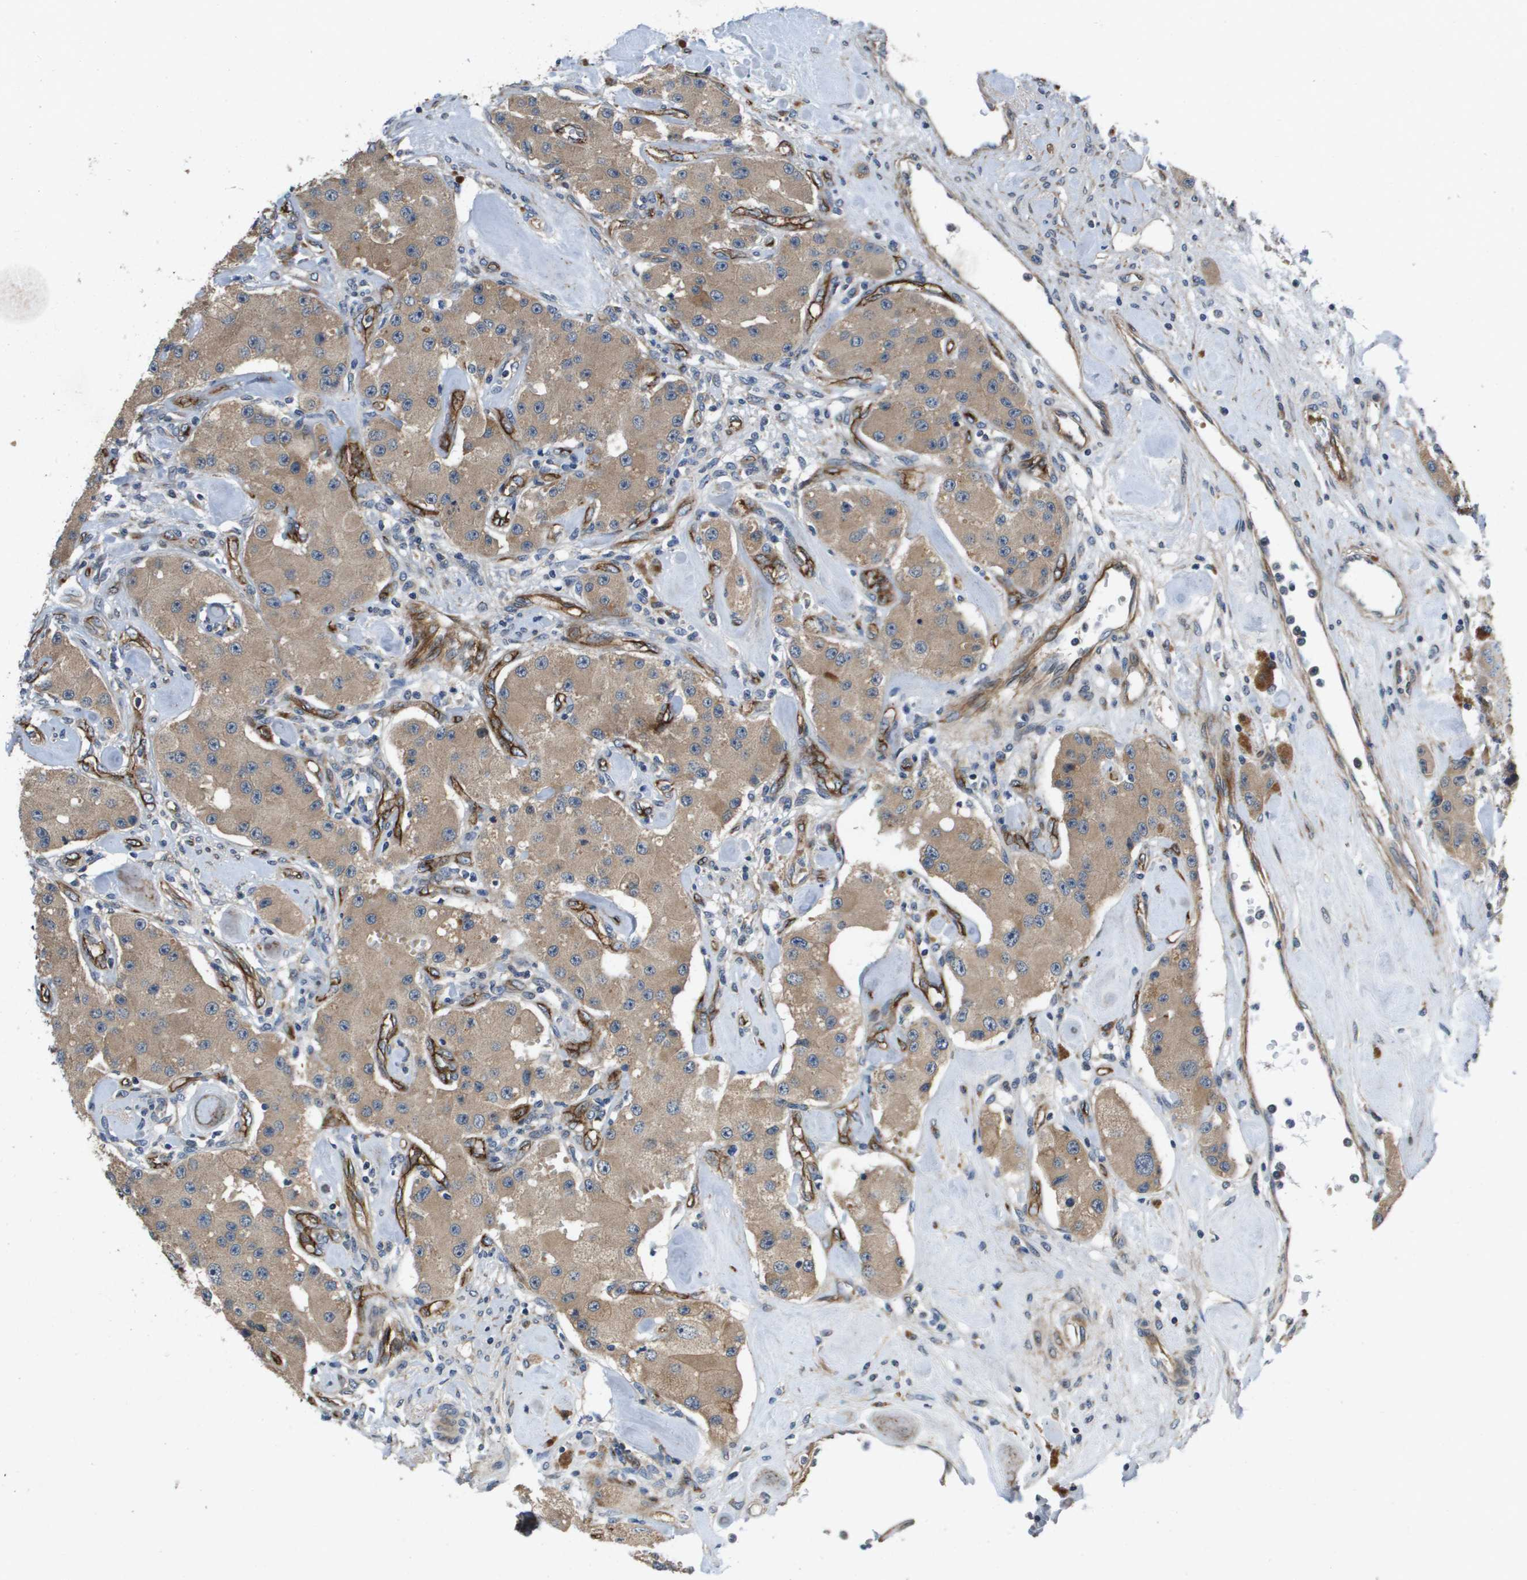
{"staining": {"intensity": "weak", "quantity": ">75%", "location": "cytoplasmic/membranous"}, "tissue": "carcinoid", "cell_type": "Tumor cells", "image_type": "cancer", "snomed": [{"axis": "morphology", "description": "Carcinoid, malignant, NOS"}, {"axis": "topography", "description": "Pancreas"}], "caption": "Malignant carcinoid stained with a protein marker shows weak staining in tumor cells.", "gene": "ENTPD2", "patient": {"sex": "male", "age": 41}}